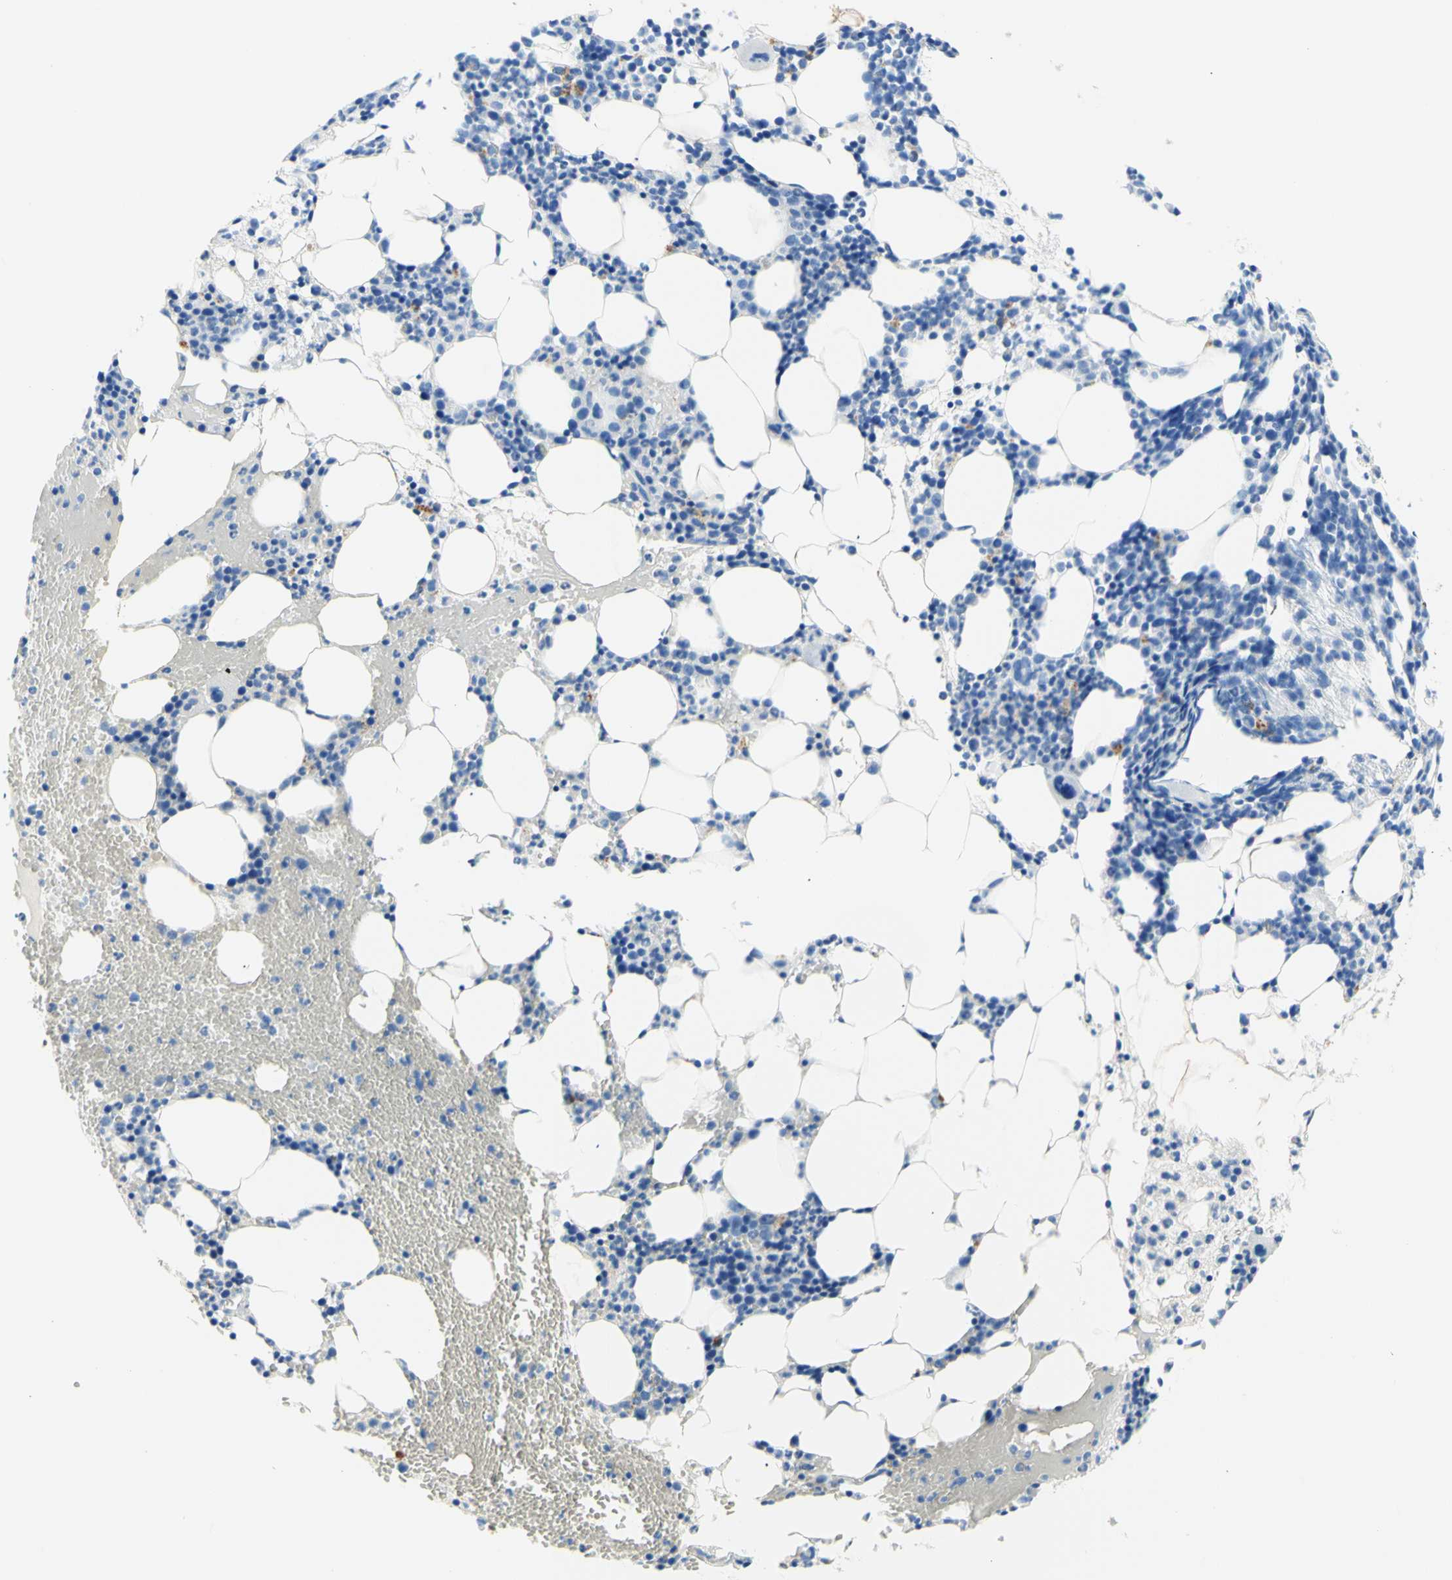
{"staining": {"intensity": "moderate", "quantity": "<25%", "location": "cytoplasmic/membranous"}, "tissue": "bone marrow", "cell_type": "Hematopoietic cells", "image_type": "normal", "snomed": [{"axis": "morphology", "description": "Normal tissue, NOS"}, {"axis": "morphology", "description": "Inflammation, NOS"}, {"axis": "topography", "description": "Bone marrow"}], "caption": "A histopathology image of bone marrow stained for a protein exhibits moderate cytoplasmic/membranous brown staining in hematopoietic cells.", "gene": "MYH2", "patient": {"sex": "female", "age": 79}}